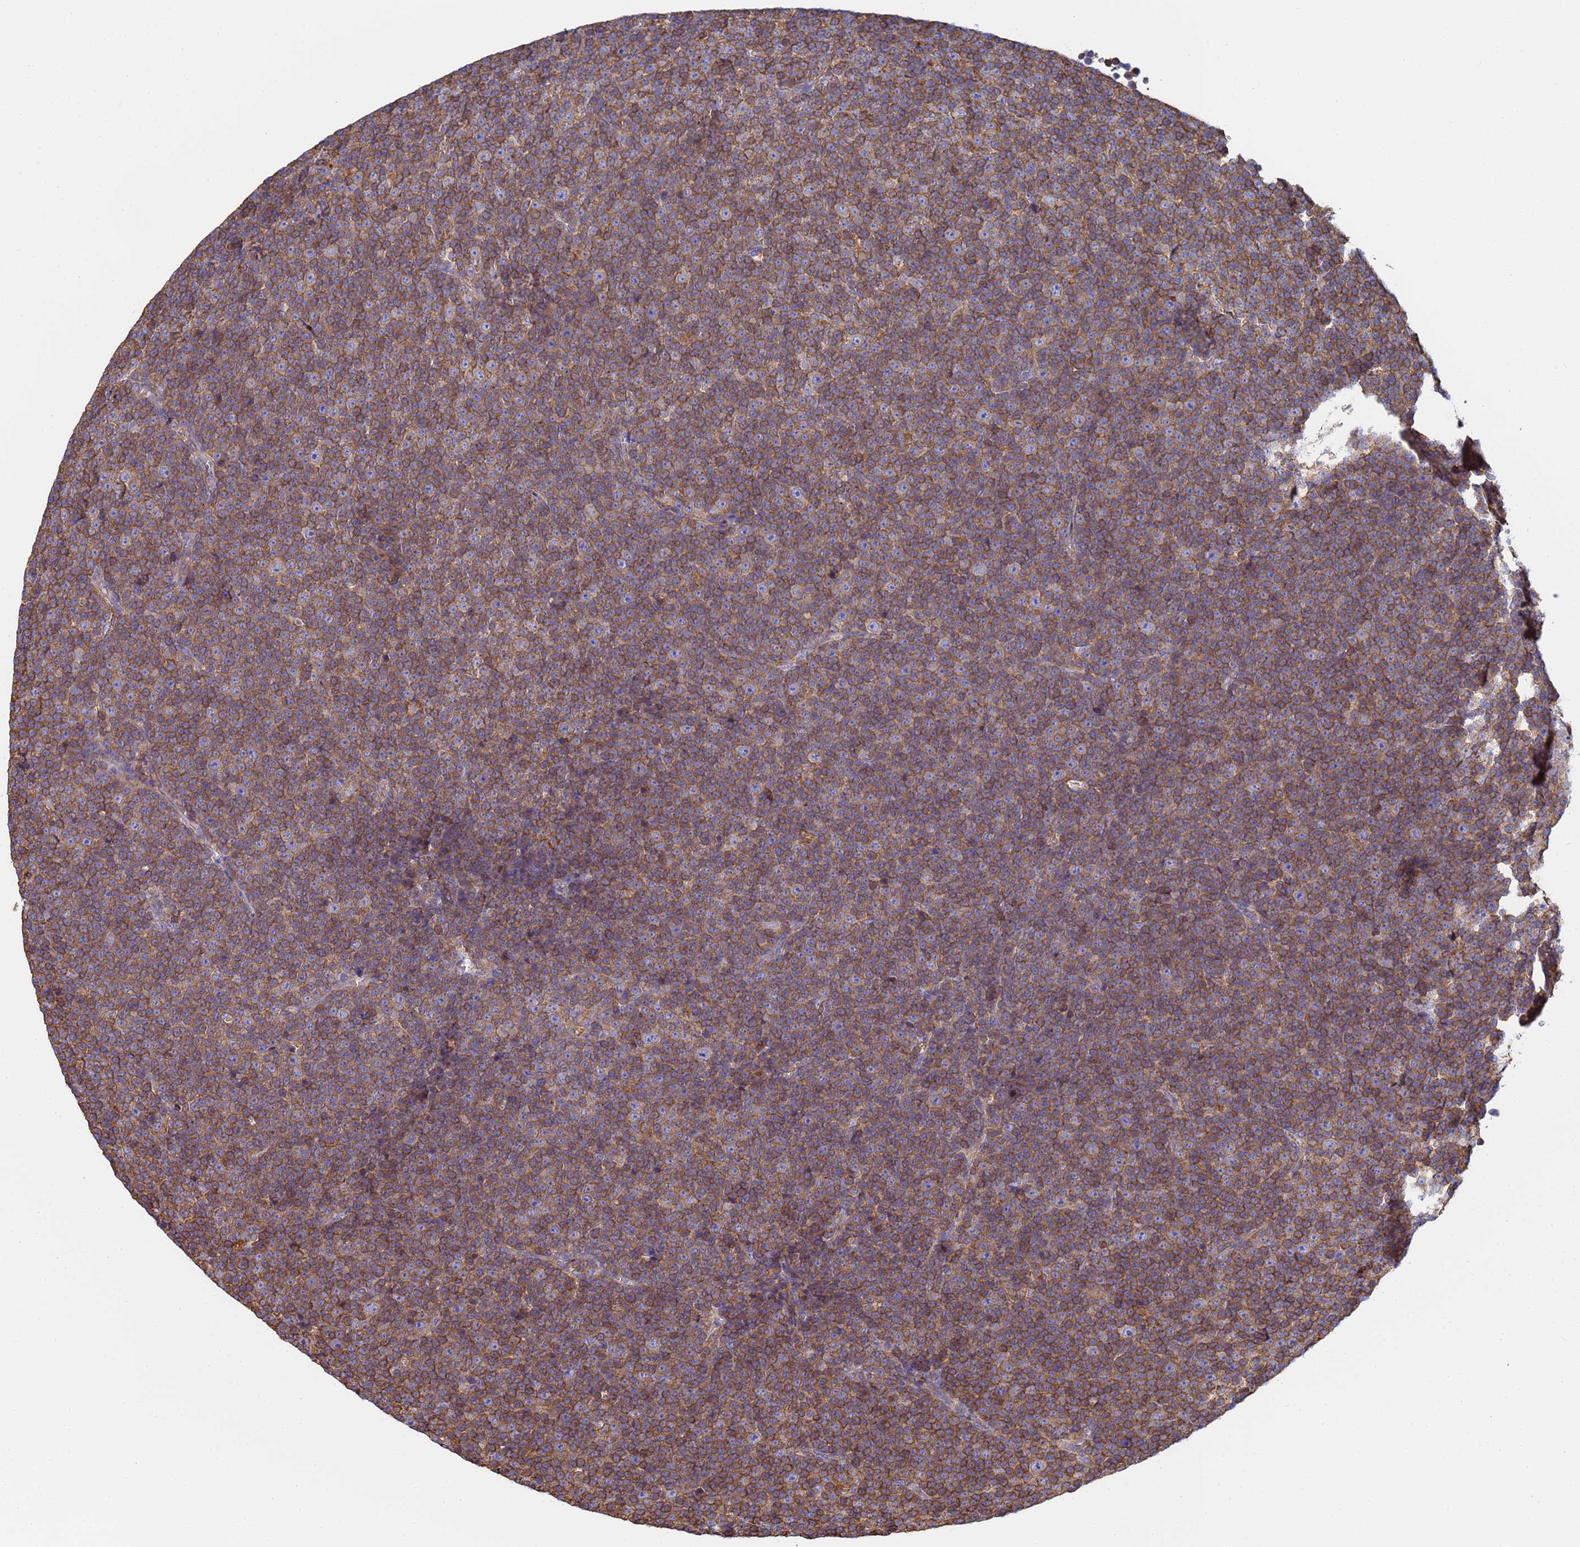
{"staining": {"intensity": "moderate", "quantity": ">75%", "location": "cytoplasmic/membranous"}, "tissue": "lymphoma", "cell_type": "Tumor cells", "image_type": "cancer", "snomed": [{"axis": "morphology", "description": "Malignant lymphoma, non-Hodgkin's type, Low grade"}, {"axis": "topography", "description": "Lymph node"}], "caption": "Human low-grade malignant lymphoma, non-Hodgkin's type stained with a protein marker exhibits moderate staining in tumor cells.", "gene": "ZNG1B", "patient": {"sex": "female", "age": 67}}